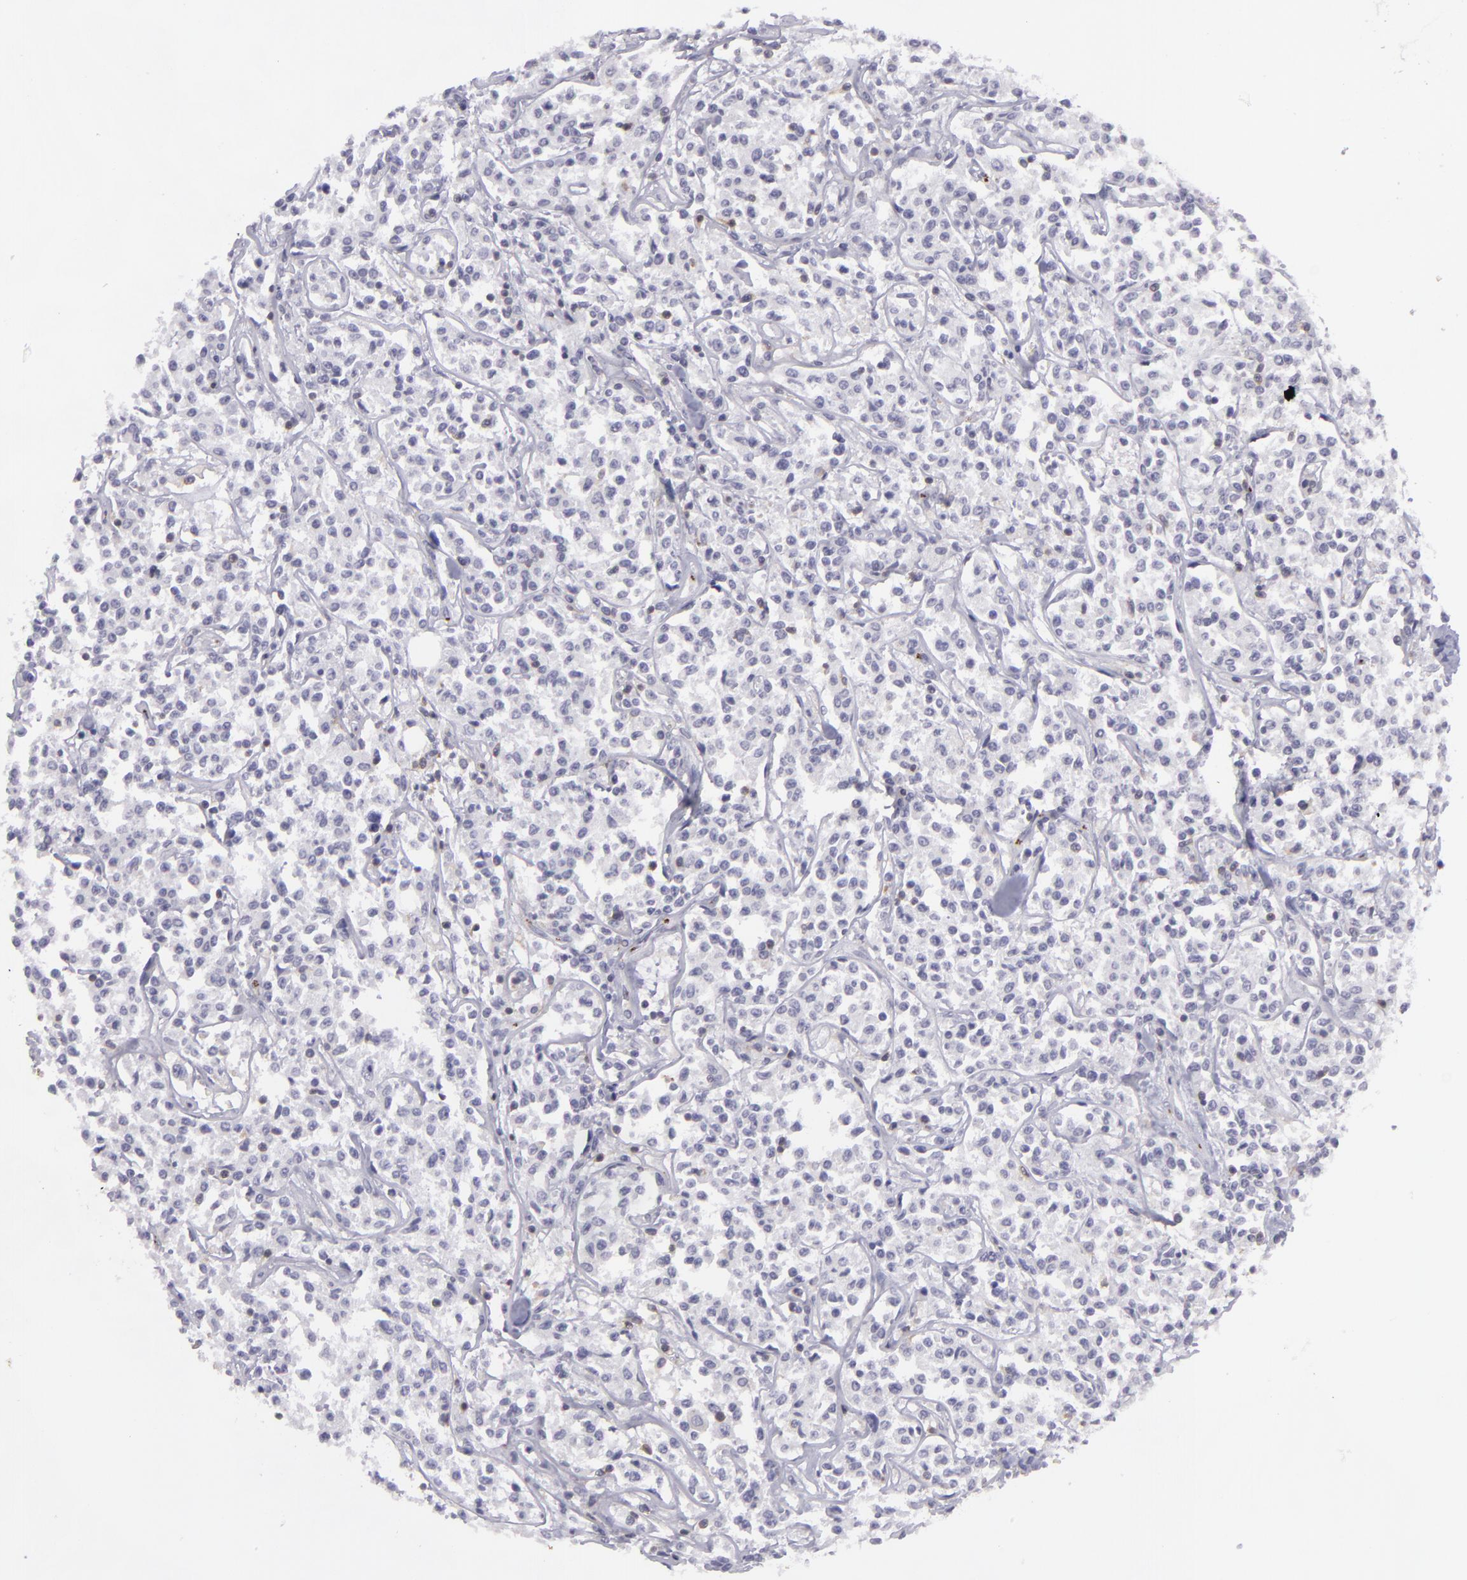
{"staining": {"intensity": "negative", "quantity": "none", "location": "none"}, "tissue": "lymphoma", "cell_type": "Tumor cells", "image_type": "cancer", "snomed": [{"axis": "morphology", "description": "Malignant lymphoma, non-Hodgkin's type, Low grade"}, {"axis": "topography", "description": "Small intestine"}], "caption": "There is no significant expression in tumor cells of lymphoma.", "gene": "KCNAB2", "patient": {"sex": "female", "age": 59}}